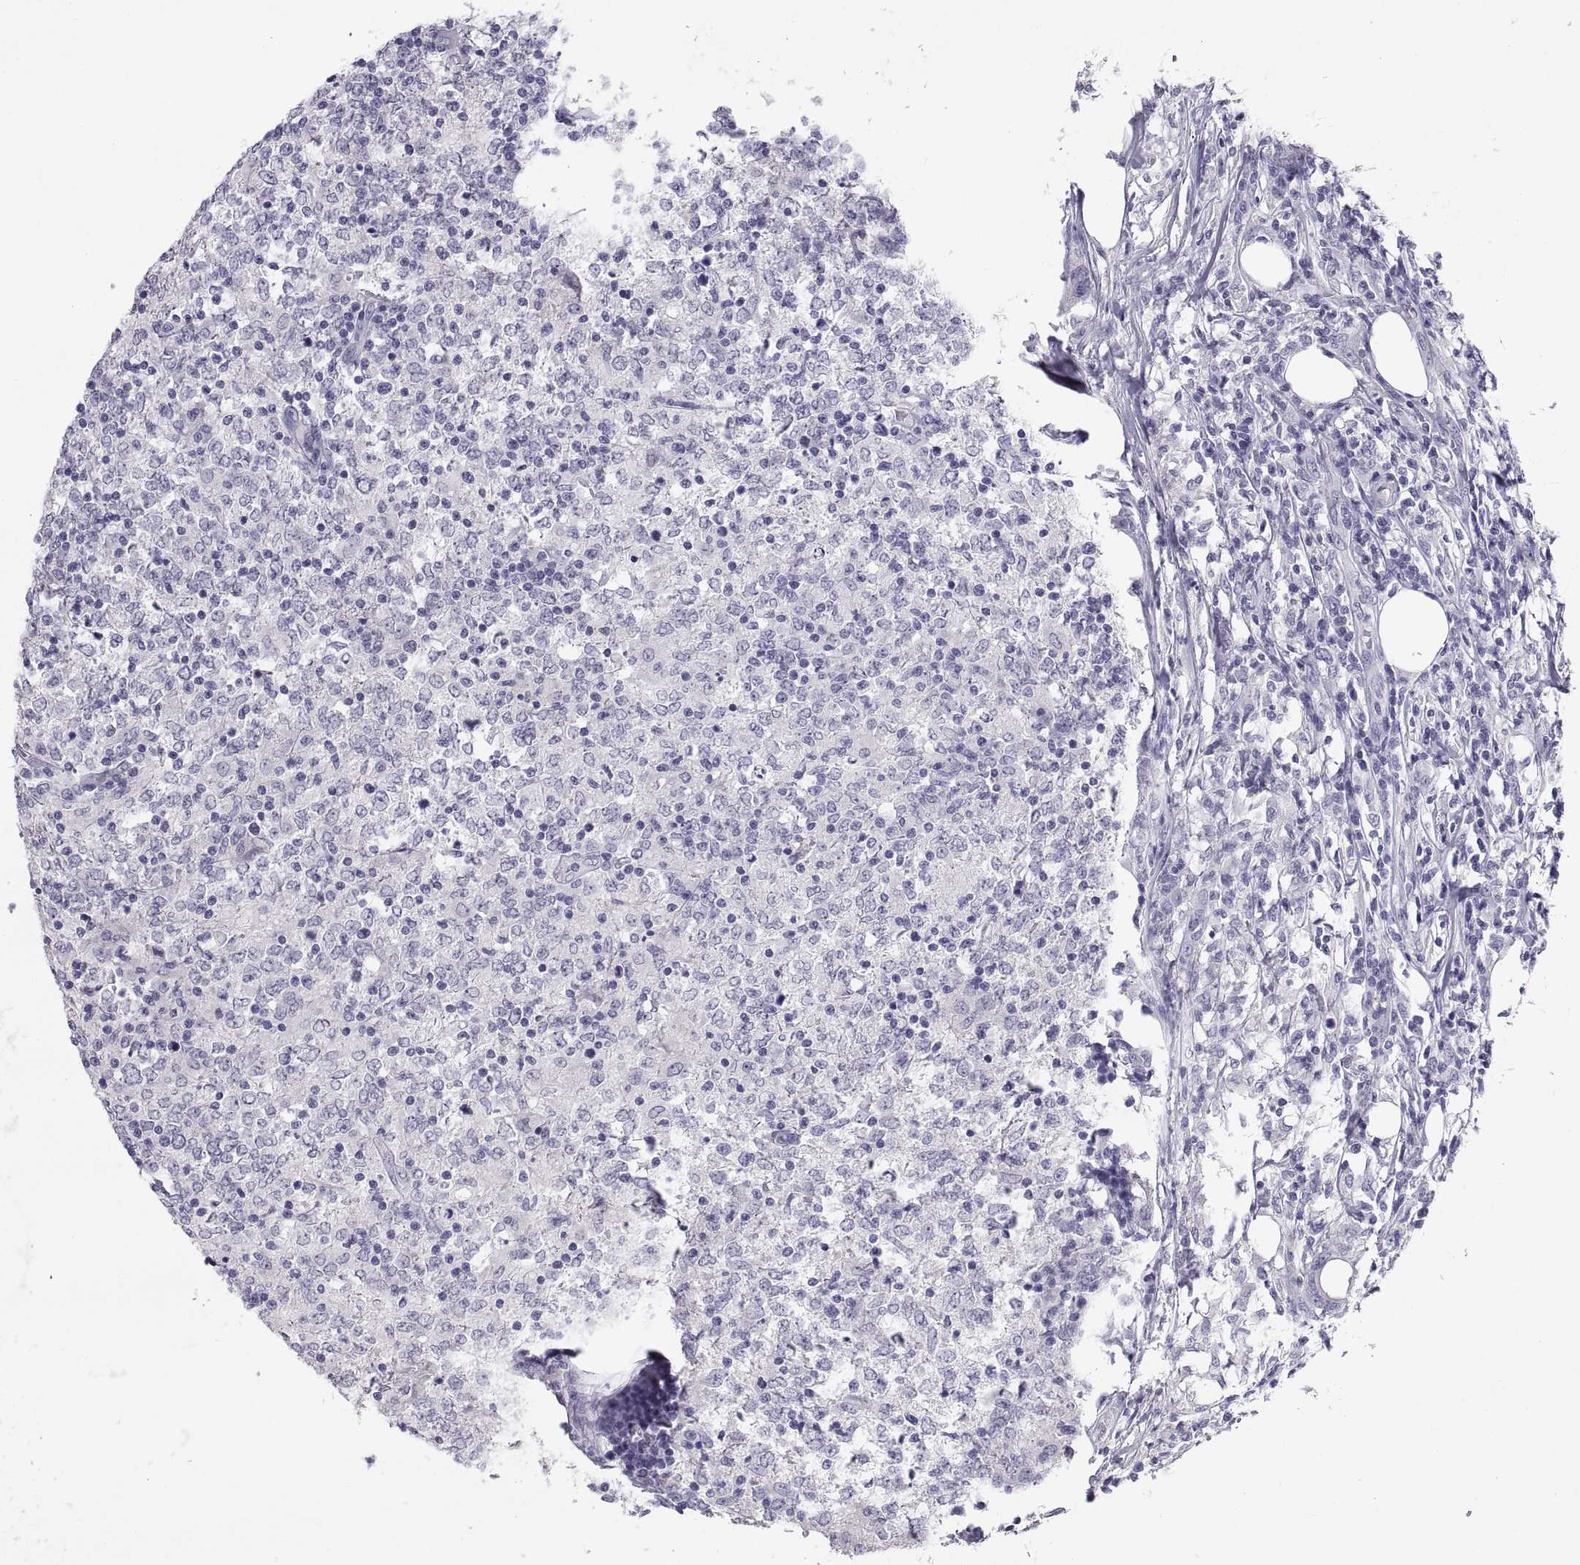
{"staining": {"intensity": "negative", "quantity": "none", "location": "none"}, "tissue": "lymphoma", "cell_type": "Tumor cells", "image_type": "cancer", "snomed": [{"axis": "morphology", "description": "Malignant lymphoma, non-Hodgkin's type, High grade"}, {"axis": "topography", "description": "Lymph node"}], "caption": "Tumor cells show no significant protein expression in malignant lymphoma, non-Hodgkin's type (high-grade).", "gene": "IGSF1", "patient": {"sex": "female", "age": 84}}